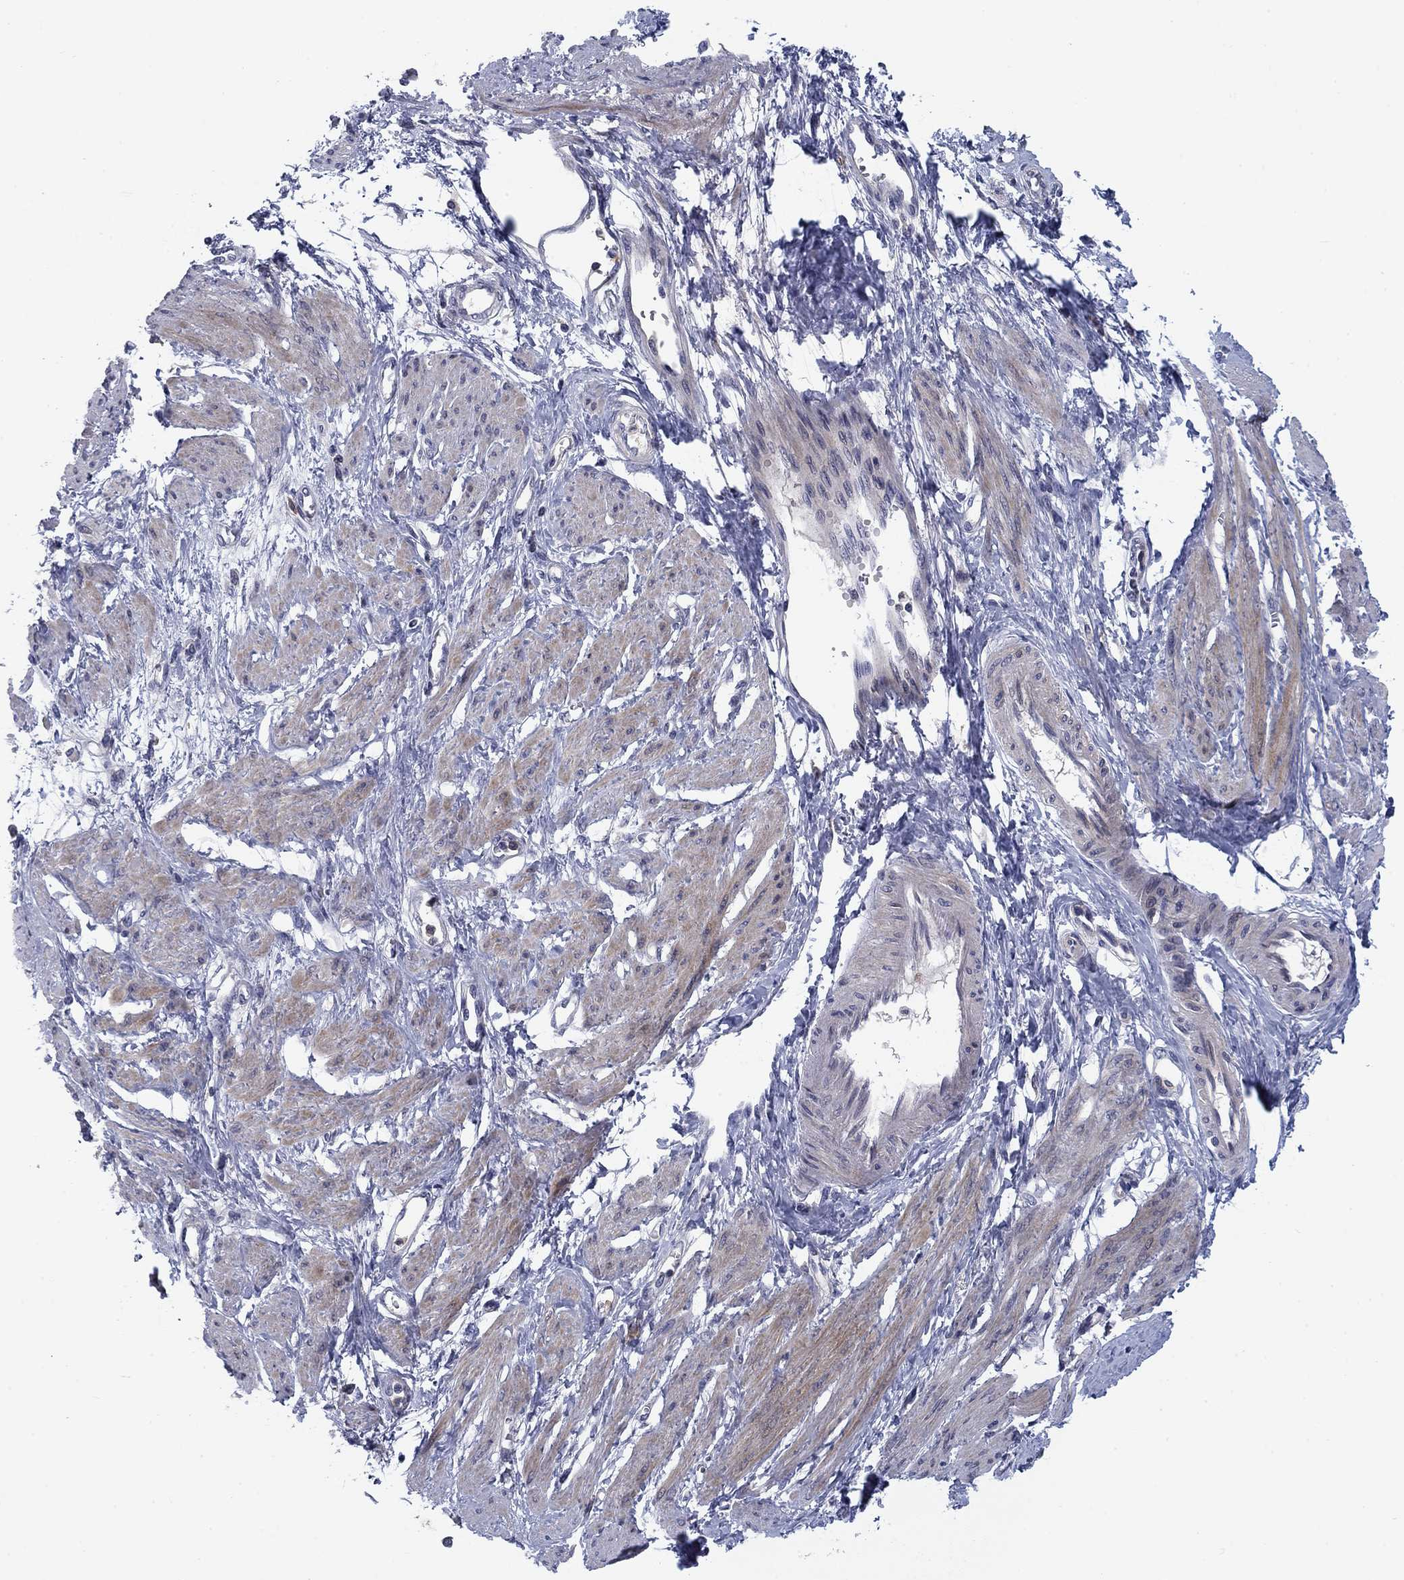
{"staining": {"intensity": "moderate", "quantity": "25%-75%", "location": "cytoplasmic/membranous"}, "tissue": "smooth muscle", "cell_type": "Smooth muscle cells", "image_type": "normal", "snomed": [{"axis": "morphology", "description": "Normal tissue, NOS"}, {"axis": "topography", "description": "Smooth muscle"}, {"axis": "topography", "description": "Uterus"}], "caption": "Immunohistochemistry (DAB (3,3'-diaminobenzidine)) staining of benign smooth muscle exhibits moderate cytoplasmic/membranous protein staining in approximately 25%-75% of smooth muscle cells. (DAB = brown stain, brightfield microscopy at high magnification).", "gene": "KIF15", "patient": {"sex": "female", "age": 39}}